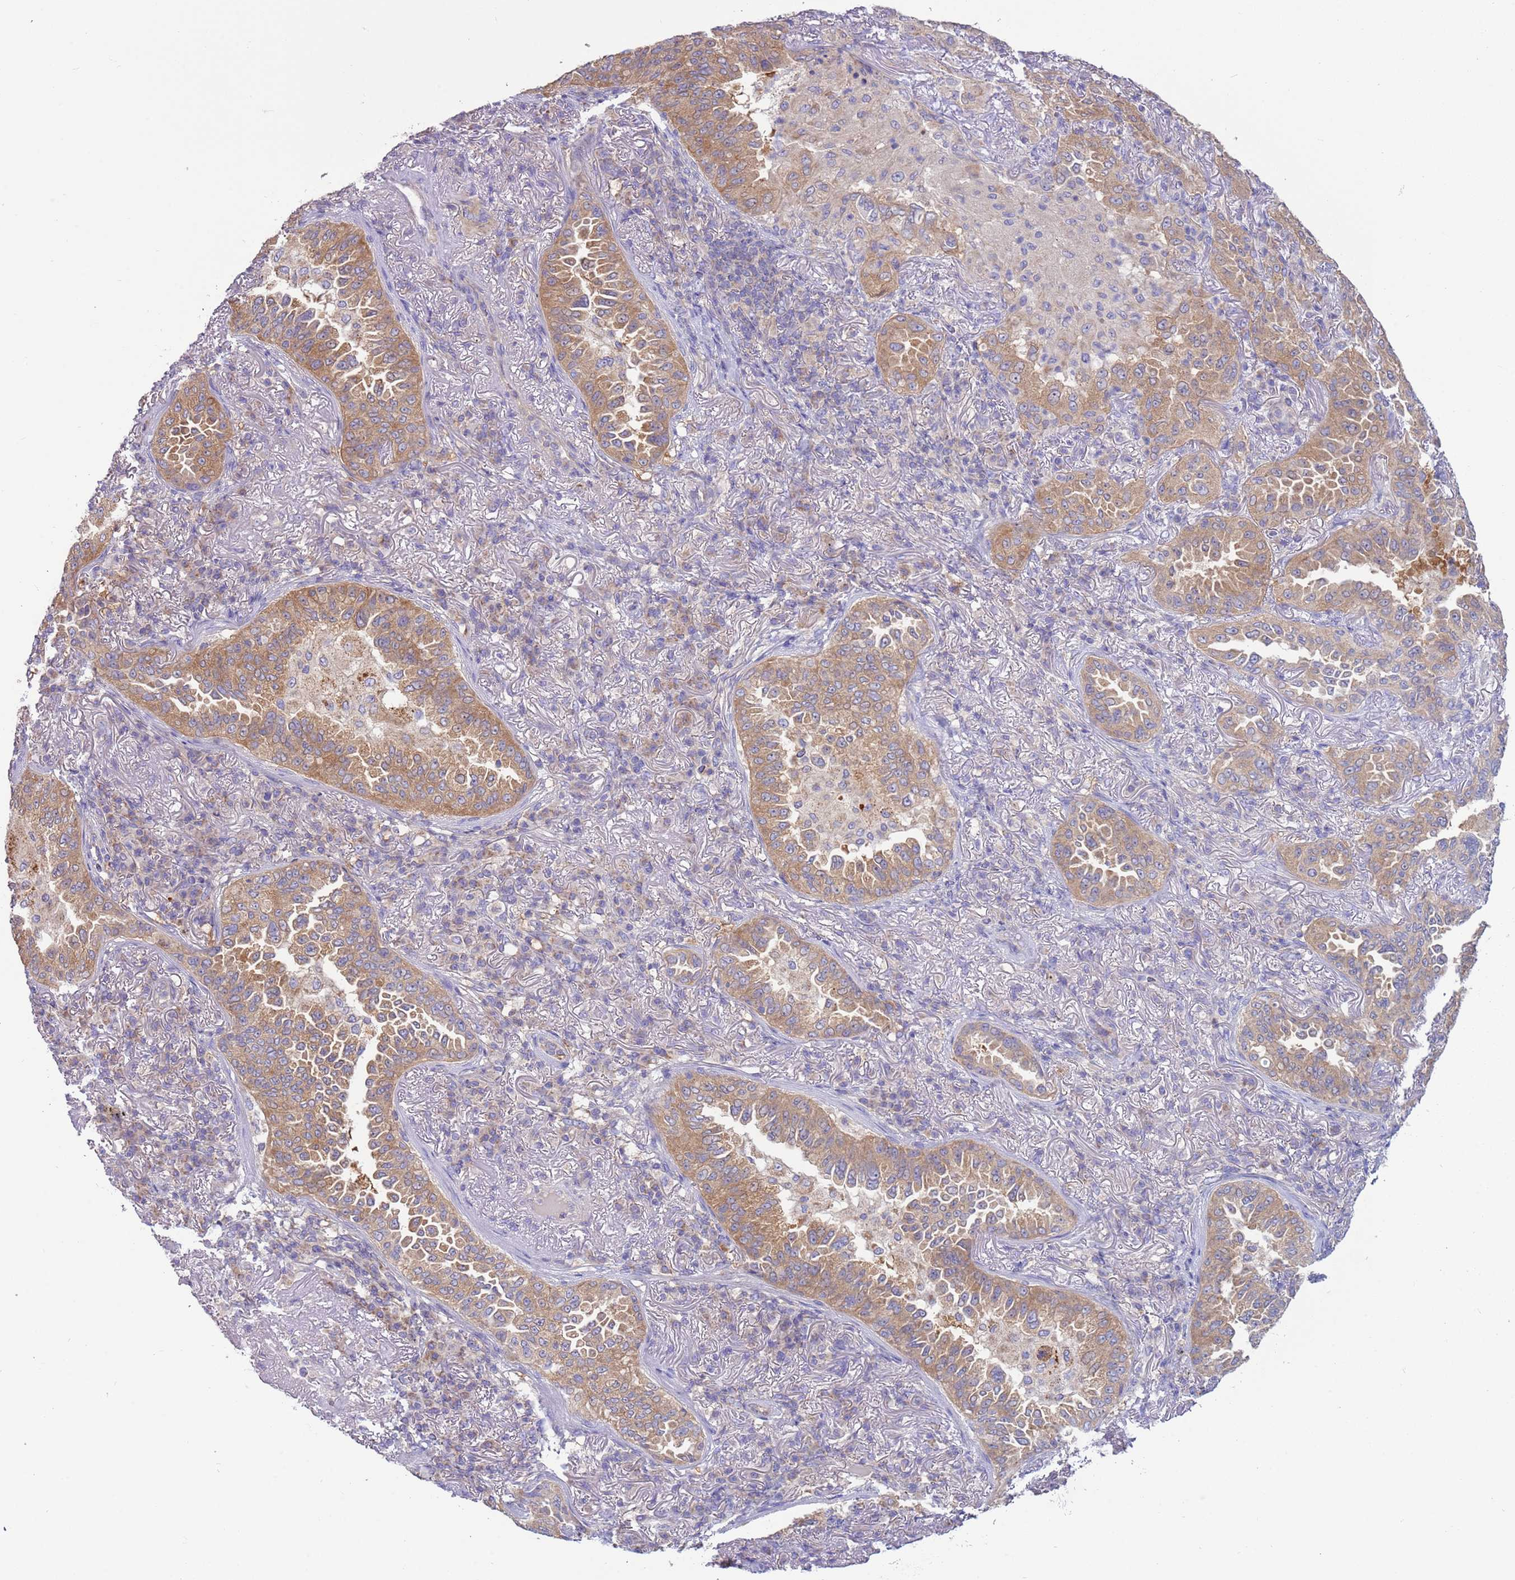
{"staining": {"intensity": "moderate", "quantity": ">75%", "location": "cytoplasmic/membranous"}, "tissue": "lung cancer", "cell_type": "Tumor cells", "image_type": "cancer", "snomed": [{"axis": "morphology", "description": "Adenocarcinoma, NOS"}, {"axis": "topography", "description": "Lung"}], "caption": "A medium amount of moderate cytoplasmic/membranous positivity is seen in approximately >75% of tumor cells in lung adenocarcinoma tissue. The protein of interest is stained brown, and the nuclei are stained in blue (DAB (3,3'-diaminobenzidine) IHC with brightfield microscopy, high magnification).", "gene": "UQCRQ", "patient": {"sex": "female", "age": 69}}